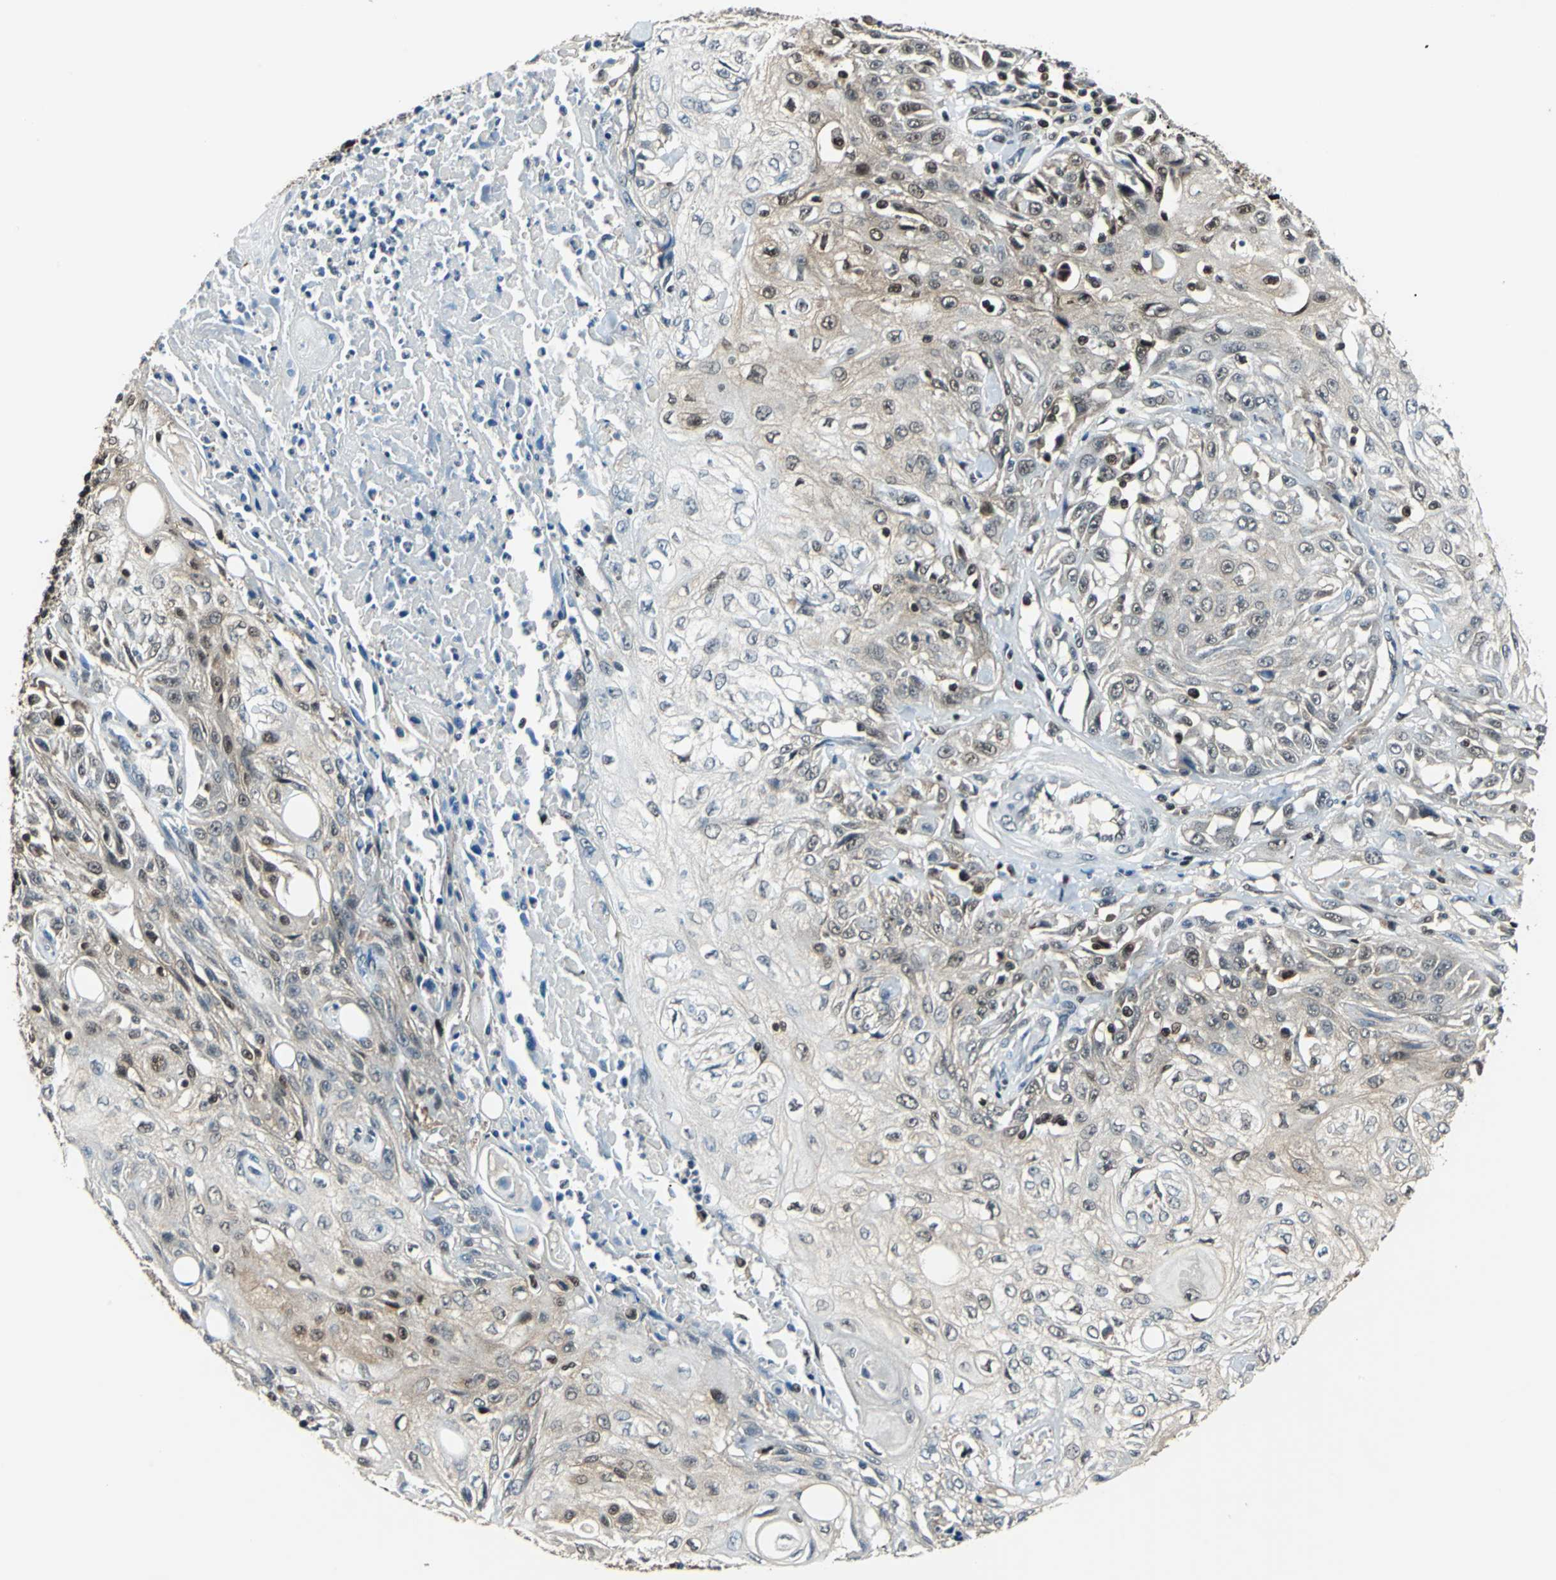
{"staining": {"intensity": "weak", "quantity": "25%-75%", "location": "cytoplasmic/membranous,nuclear"}, "tissue": "skin cancer", "cell_type": "Tumor cells", "image_type": "cancer", "snomed": [{"axis": "morphology", "description": "Squamous cell carcinoma, NOS"}, {"axis": "topography", "description": "Skin"}], "caption": "Tumor cells reveal weak cytoplasmic/membranous and nuclear positivity in about 25%-75% of cells in skin cancer. (brown staining indicates protein expression, while blue staining denotes nuclei).", "gene": "PSME1", "patient": {"sex": "male", "age": 75}}